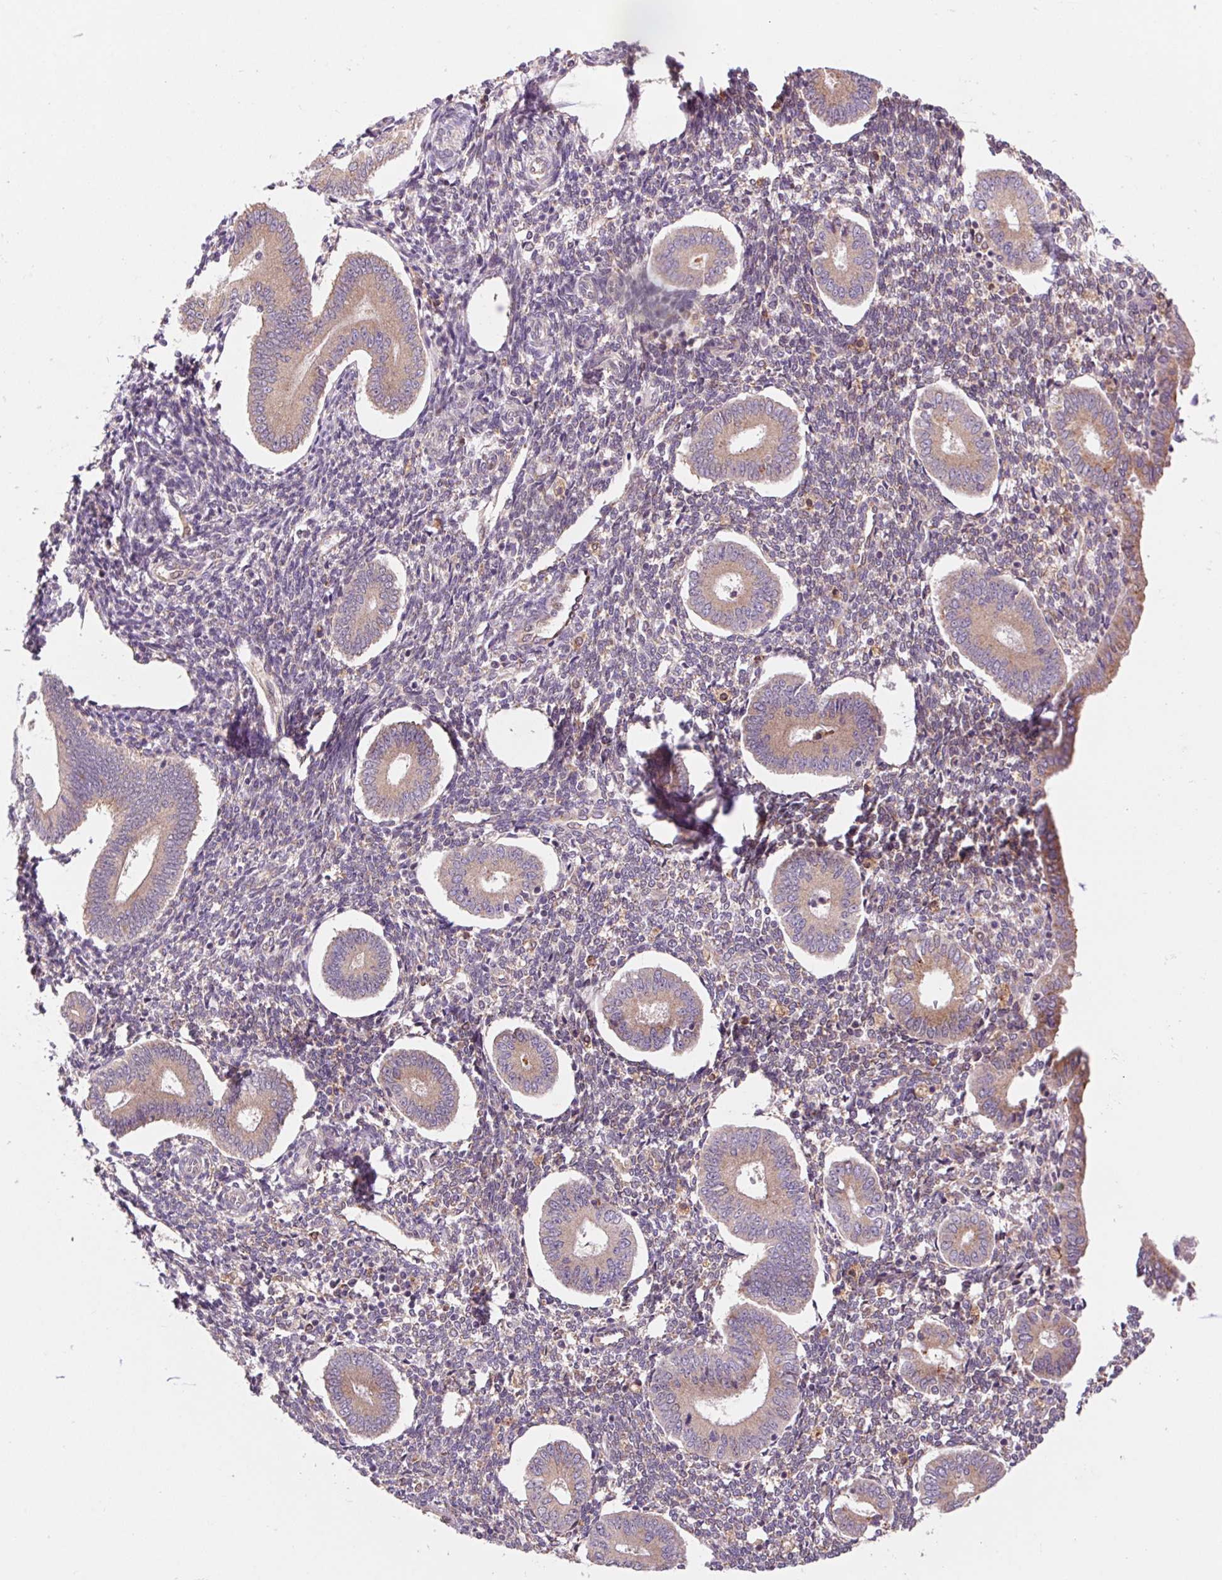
{"staining": {"intensity": "weak", "quantity": "<25%", "location": "cytoplasmic/membranous"}, "tissue": "endometrium", "cell_type": "Cells in endometrial stroma", "image_type": "normal", "snomed": [{"axis": "morphology", "description": "Normal tissue, NOS"}, {"axis": "topography", "description": "Endometrium"}], "caption": "The photomicrograph displays no staining of cells in endometrial stroma in normal endometrium.", "gene": "KLHL20", "patient": {"sex": "female", "age": 40}}